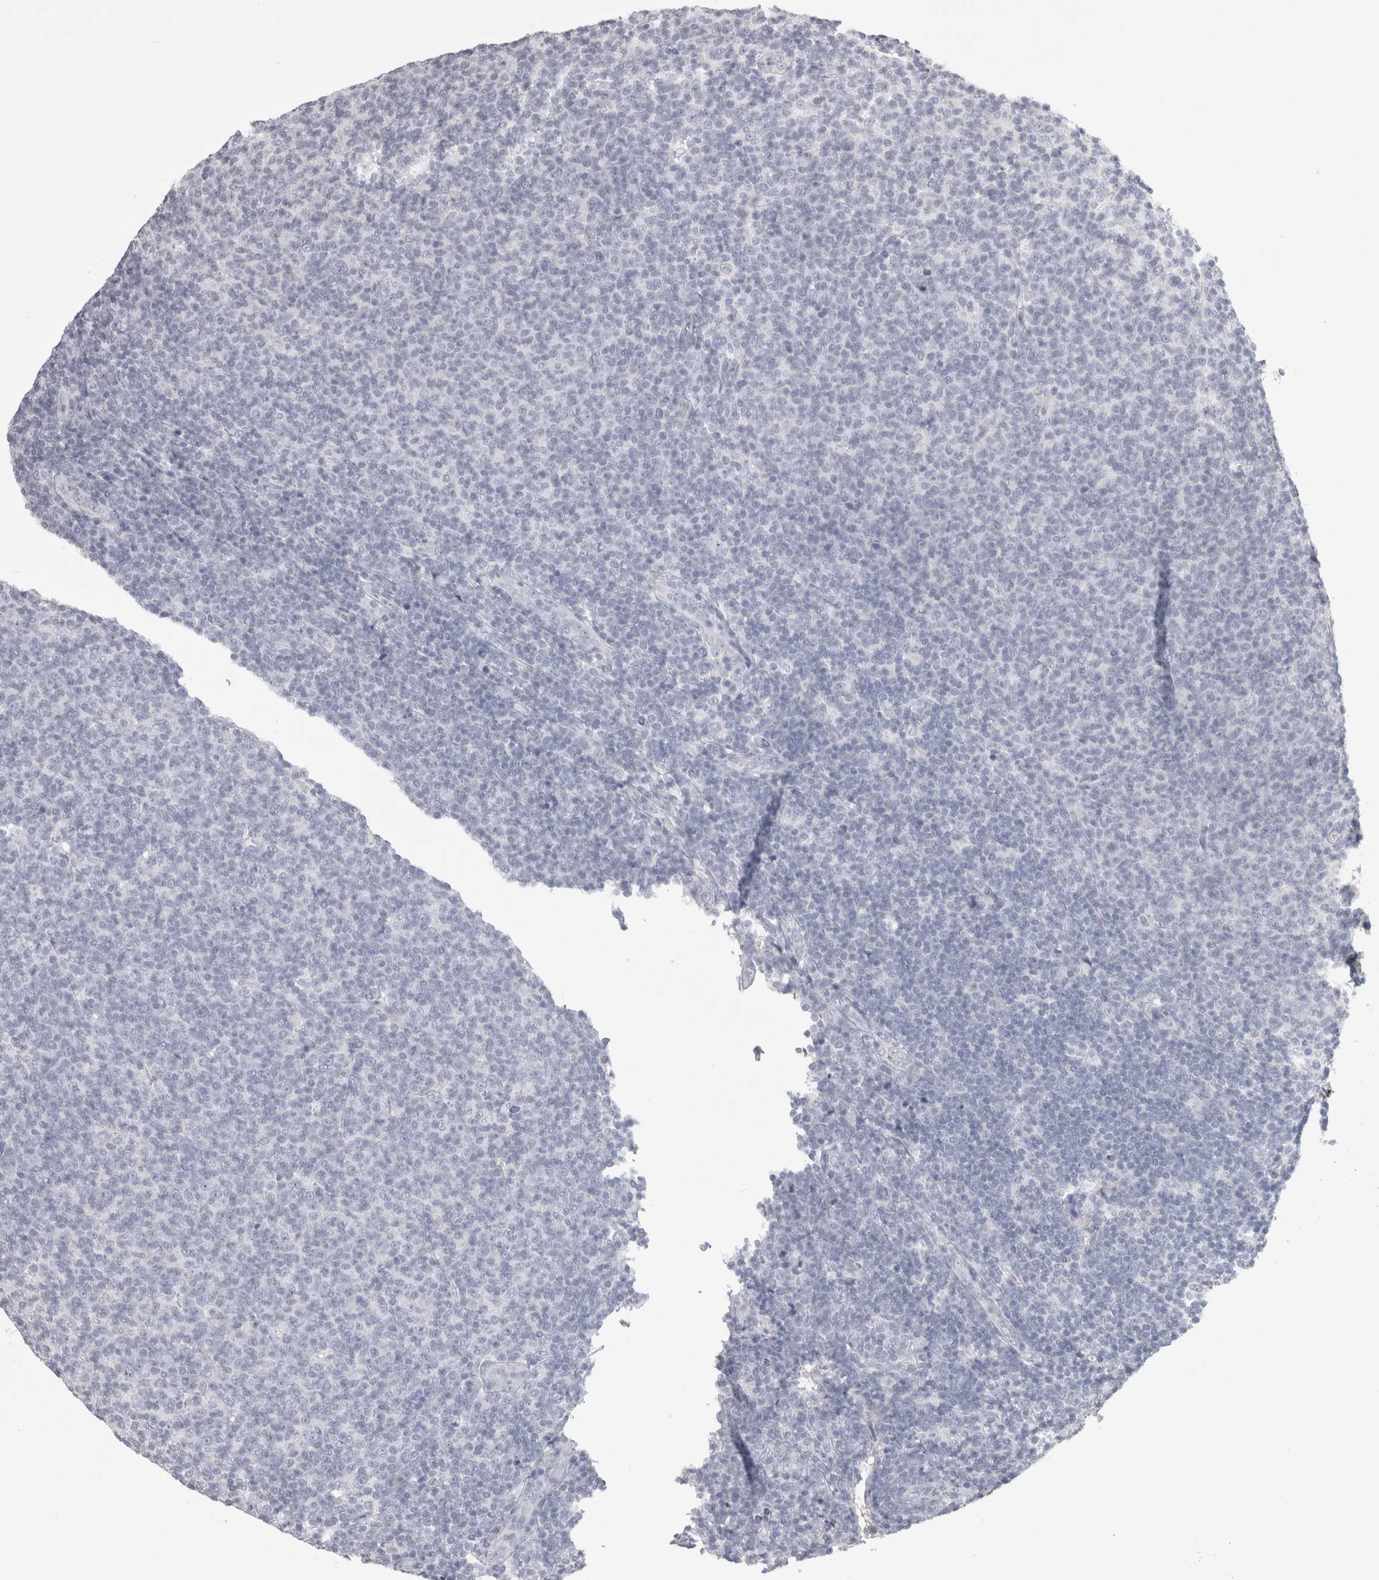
{"staining": {"intensity": "negative", "quantity": "none", "location": "none"}, "tissue": "lymphoma", "cell_type": "Tumor cells", "image_type": "cancer", "snomed": [{"axis": "morphology", "description": "Malignant lymphoma, non-Hodgkin's type, Low grade"}, {"axis": "topography", "description": "Lymph node"}], "caption": "This is a histopathology image of immunohistochemistry staining of malignant lymphoma, non-Hodgkin's type (low-grade), which shows no expression in tumor cells. (DAB (3,3'-diaminobenzidine) immunohistochemistry with hematoxylin counter stain).", "gene": "SAA4", "patient": {"sex": "male", "age": 66}}